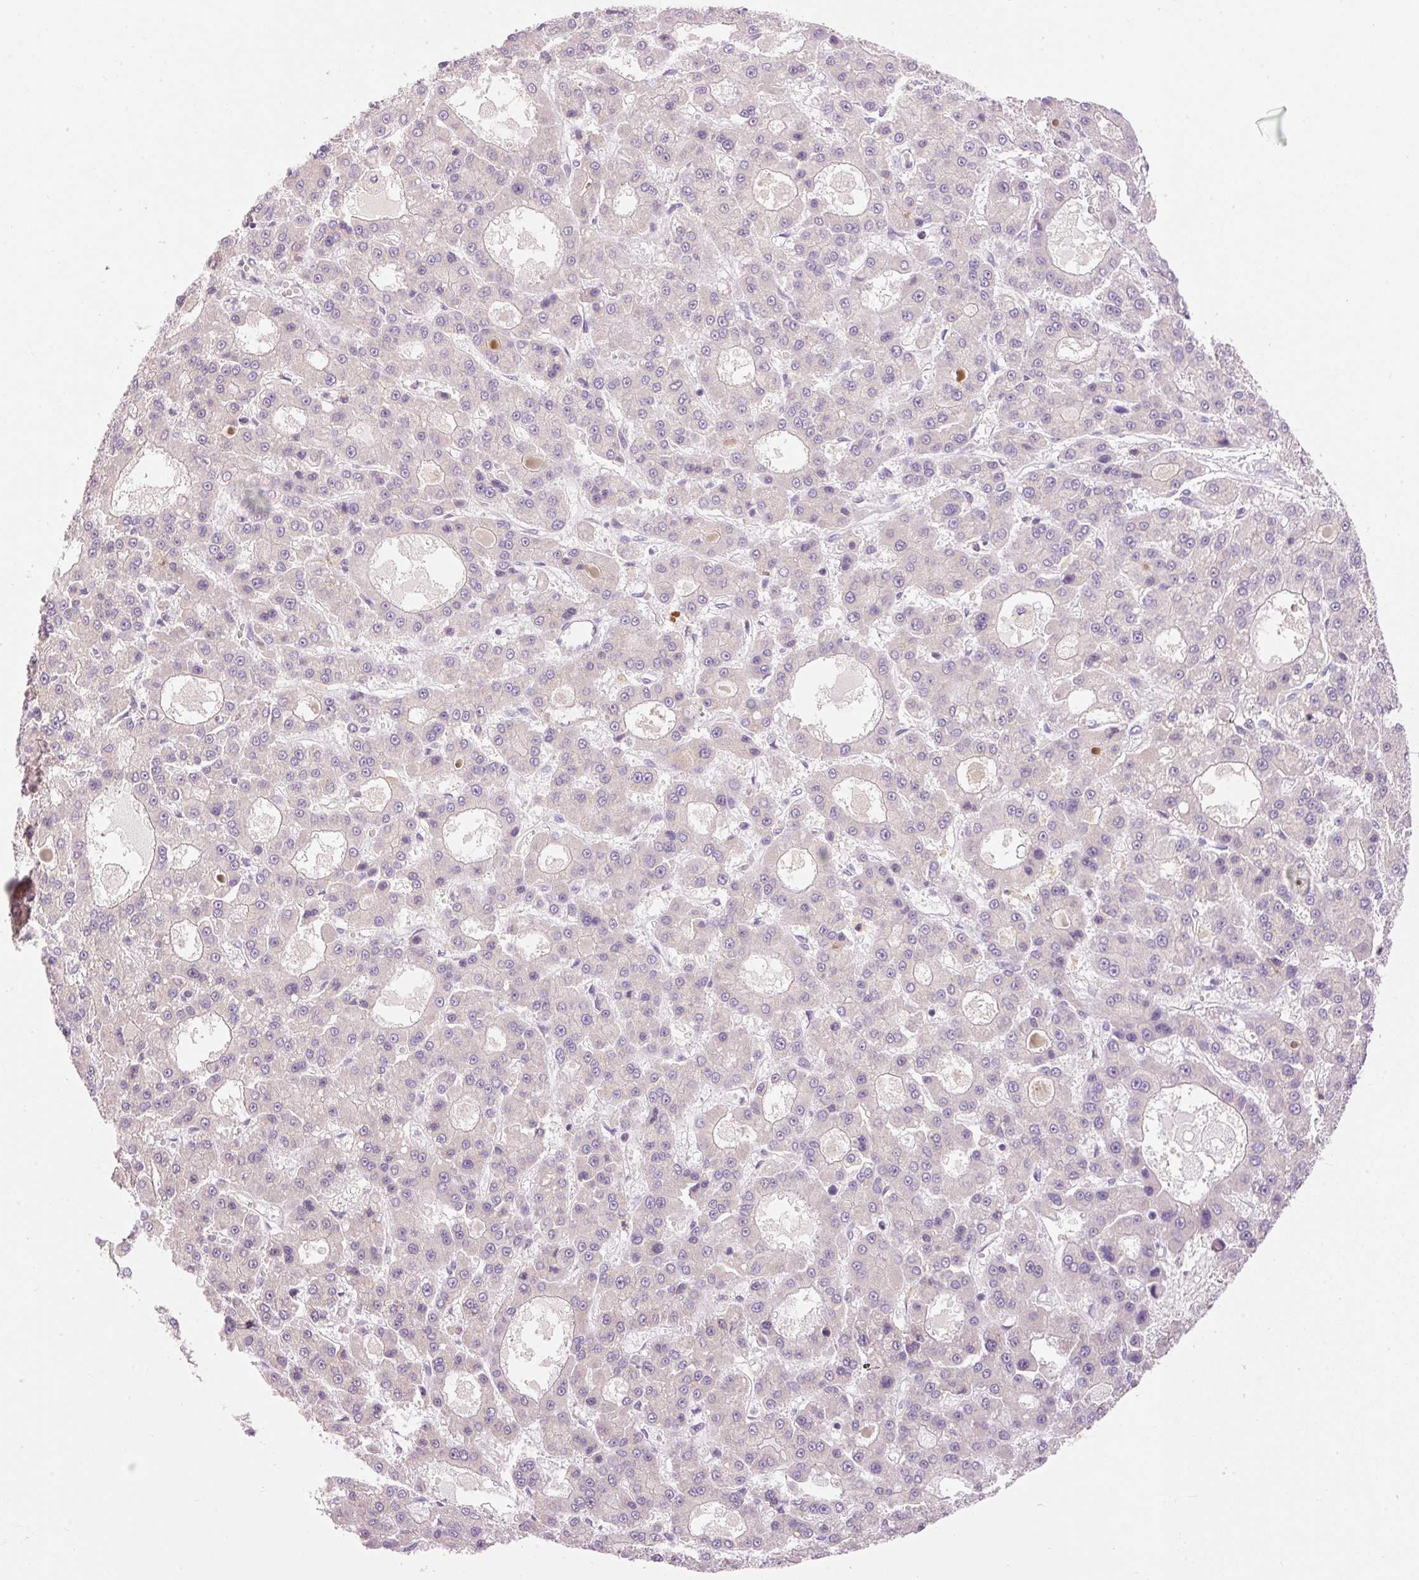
{"staining": {"intensity": "negative", "quantity": "none", "location": "none"}, "tissue": "liver cancer", "cell_type": "Tumor cells", "image_type": "cancer", "snomed": [{"axis": "morphology", "description": "Carcinoma, Hepatocellular, NOS"}, {"axis": "topography", "description": "Liver"}], "caption": "Photomicrograph shows no significant protein expression in tumor cells of liver cancer (hepatocellular carcinoma).", "gene": "PNPLA5", "patient": {"sex": "male", "age": 70}}